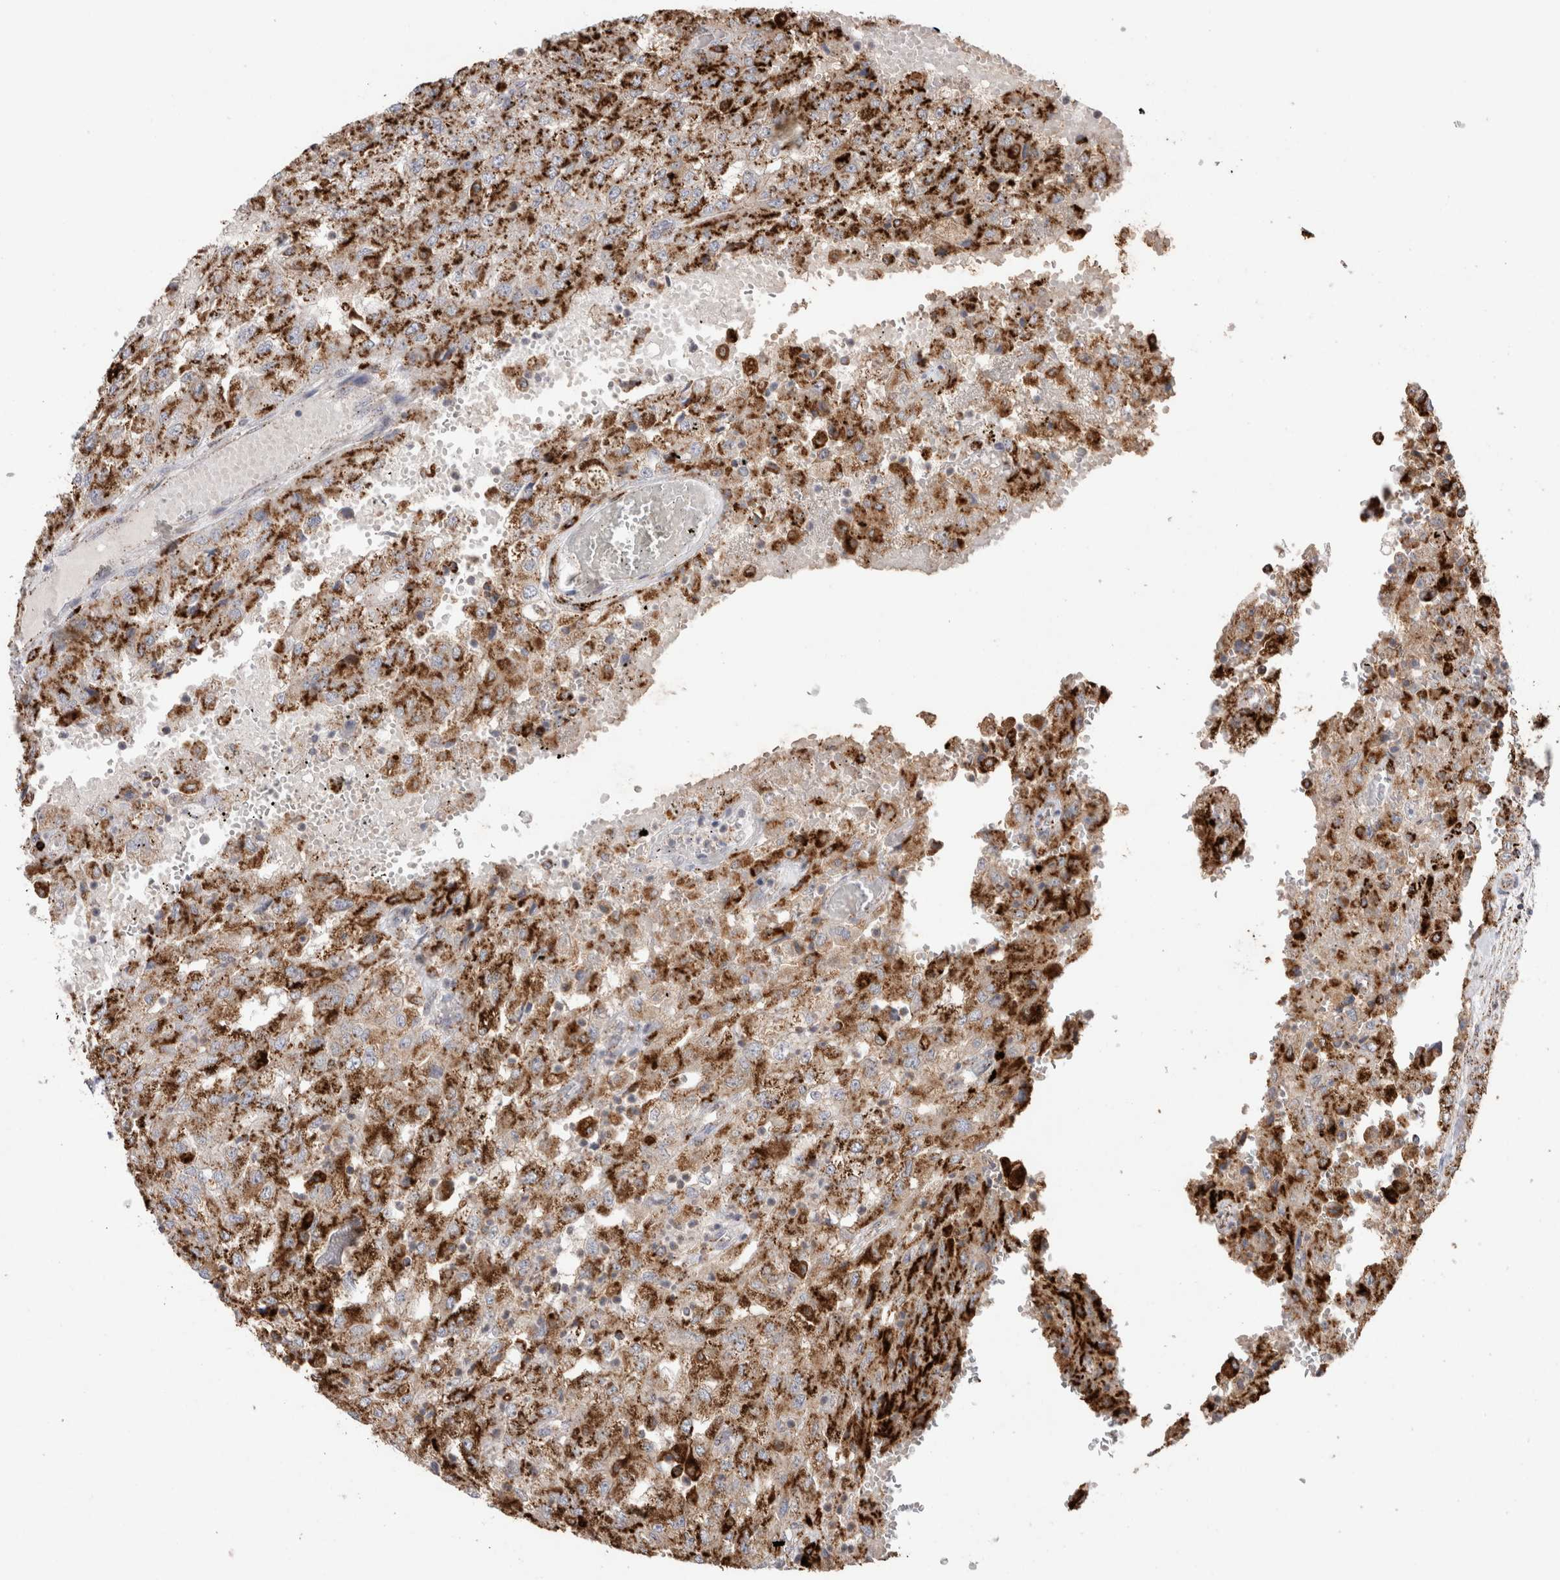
{"staining": {"intensity": "strong", "quantity": ">75%", "location": "cytoplasmic/membranous"}, "tissue": "renal cancer", "cell_type": "Tumor cells", "image_type": "cancer", "snomed": [{"axis": "morphology", "description": "Adenocarcinoma, NOS"}, {"axis": "topography", "description": "Kidney"}], "caption": "This is an image of immunohistochemistry (IHC) staining of renal cancer, which shows strong staining in the cytoplasmic/membranous of tumor cells.", "gene": "CTSA", "patient": {"sex": "female", "age": 54}}